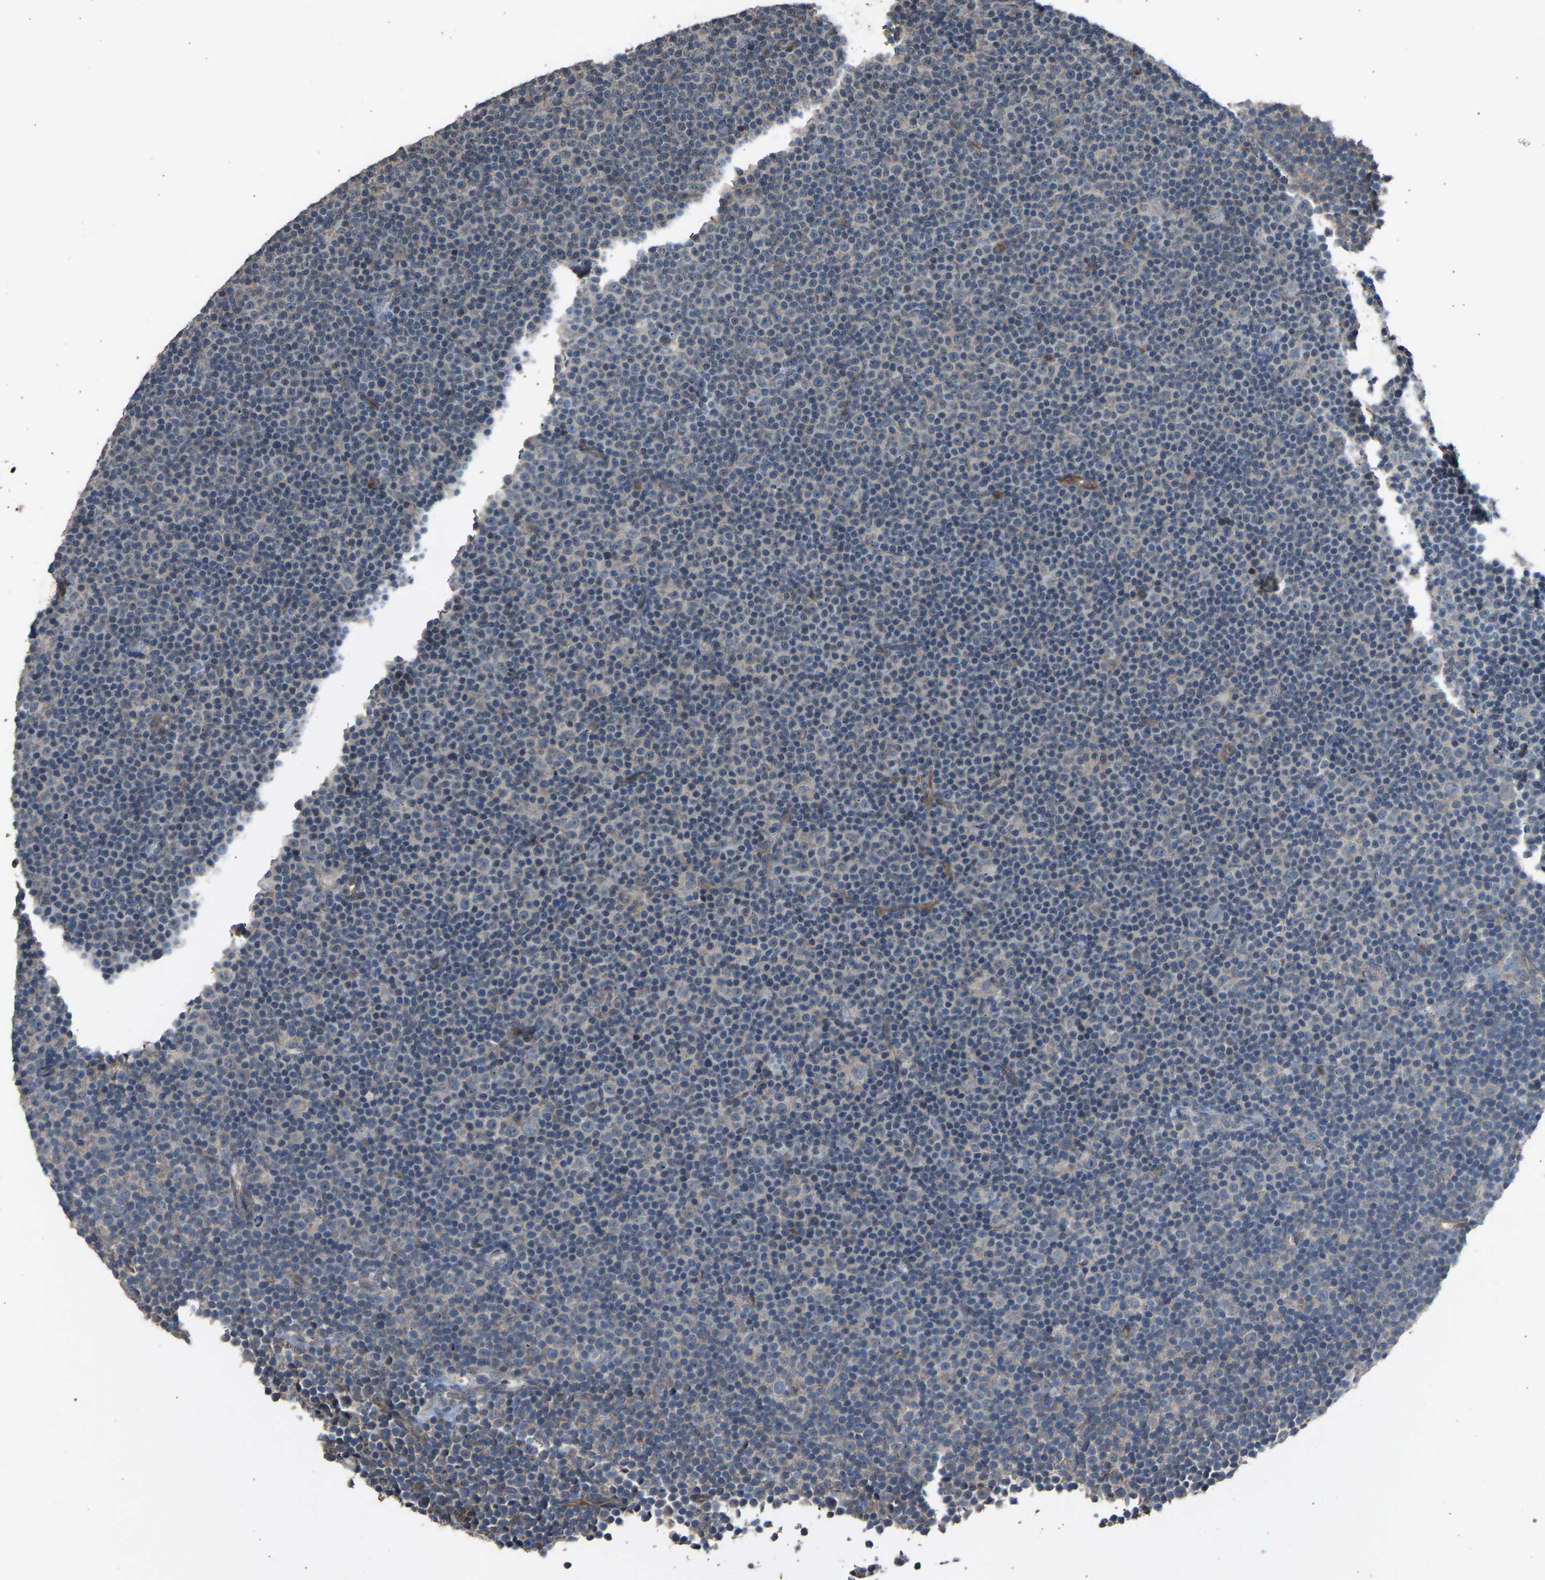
{"staining": {"intensity": "negative", "quantity": "none", "location": "none"}, "tissue": "lymphoma", "cell_type": "Tumor cells", "image_type": "cancer", "snomed": [{"axis": "morphology", "description": "Malignant lymphoma, non-Hodgkin's type, Low grade"}, {"axis": "topography", "description": "Lymph node"}], "caption": "Lymphoma stained for a protein using IHC displays no expression tumor cells.", "gene": "SLC43A1", "patient": {"sex": "female", "age": 67}}